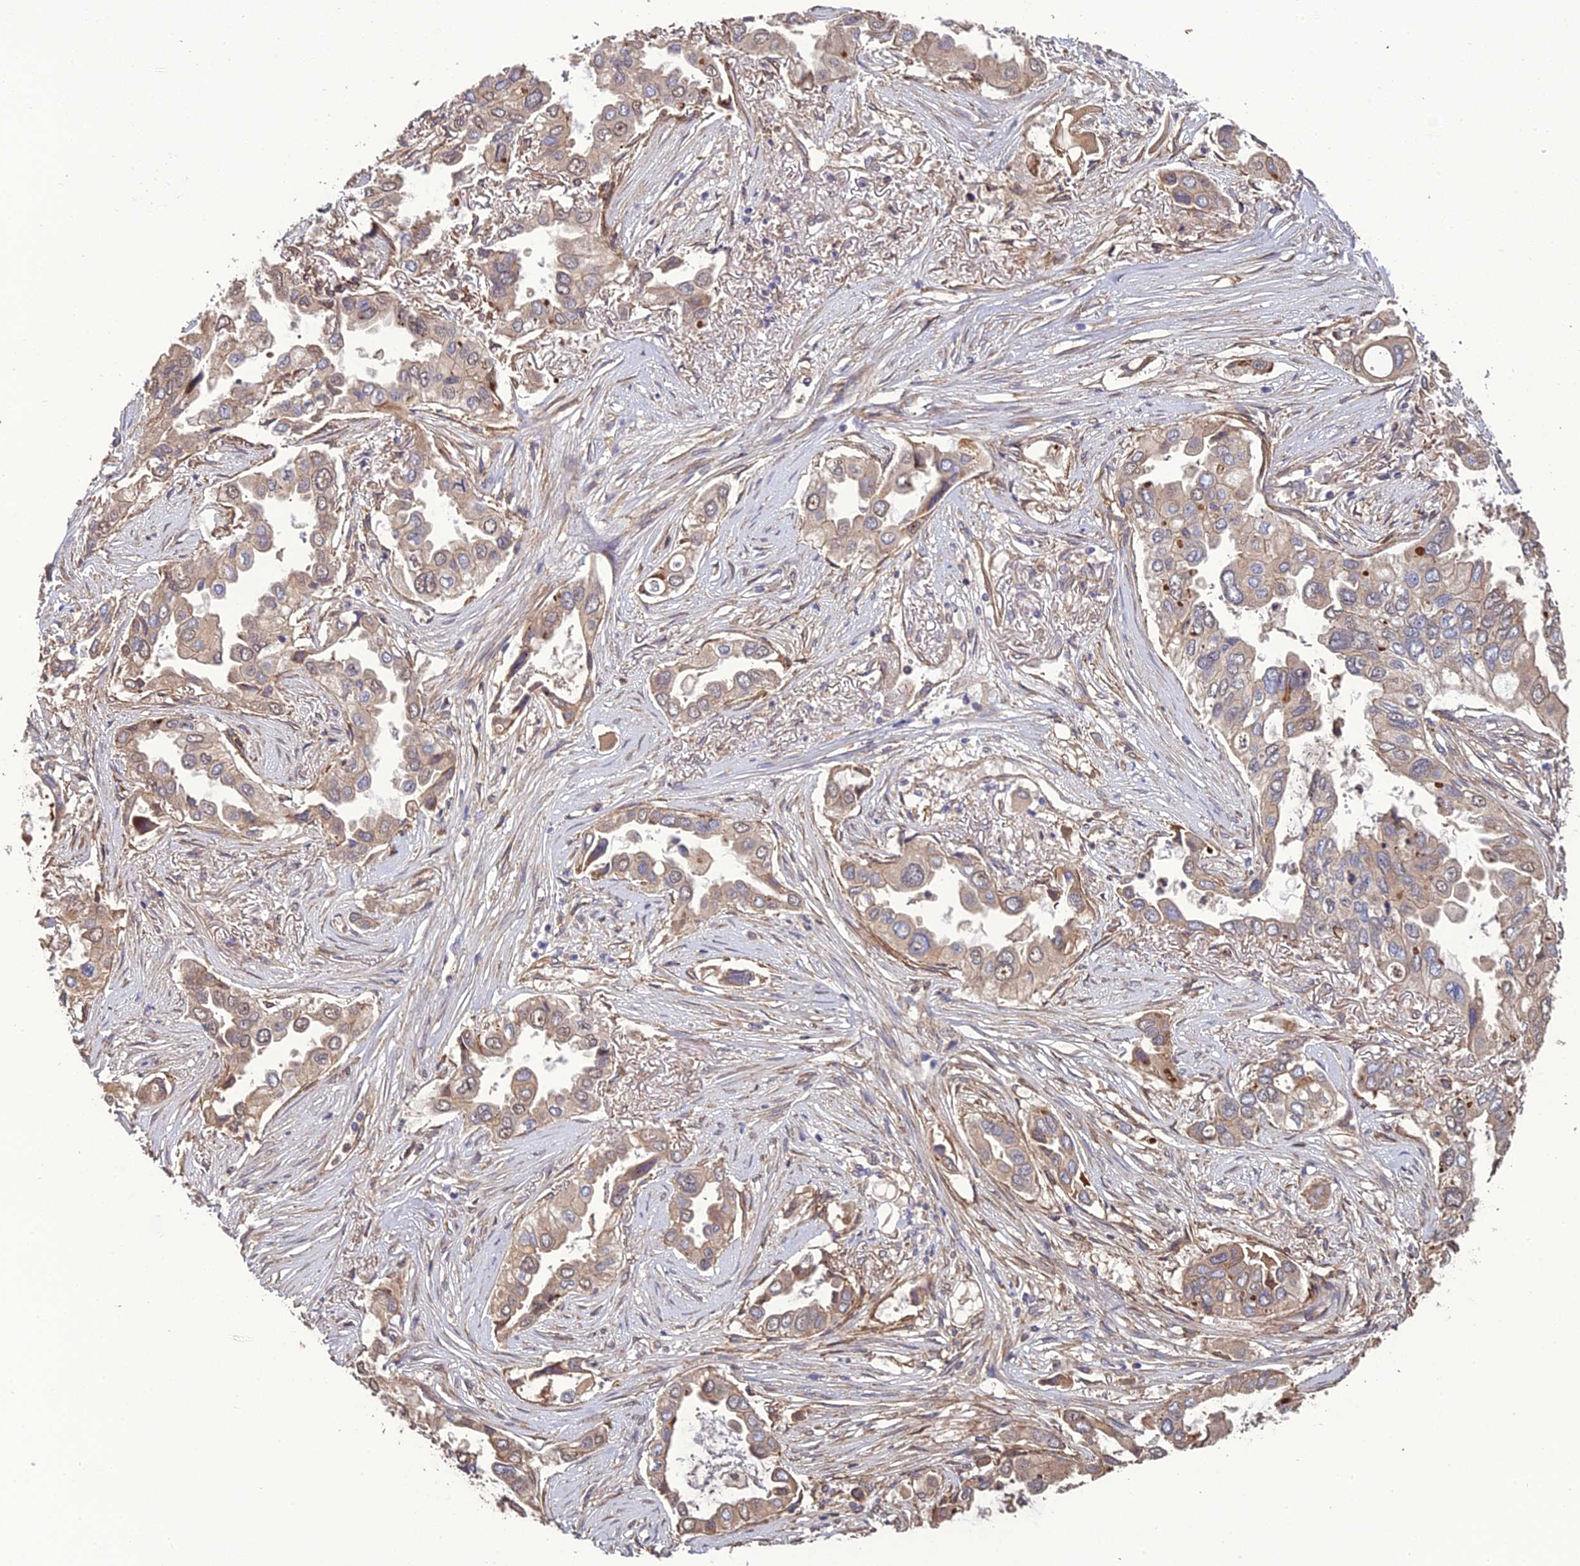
{"staining": {"intensity": "weak", "quantity": "25%-75%", "location": "cytoplasmic/membranous"}, "tissue": "lung cancer", "cell_type": "Tumor cells", "image_type": "cancer", "snomed": [{"axis": "morphology", "description": "Adenocarcinoma, NOS"}, {"axis": "topography", "description": "Lung"}], "caption": "Tumor cells demonstrate low levels of weak cytoplasmic/membranous positivity in approximately 25%-75% of cells in human lung adenocarcinoma.", "gene": "ATP6V0A2", "patient": {"sex": "female", "age": 76}}